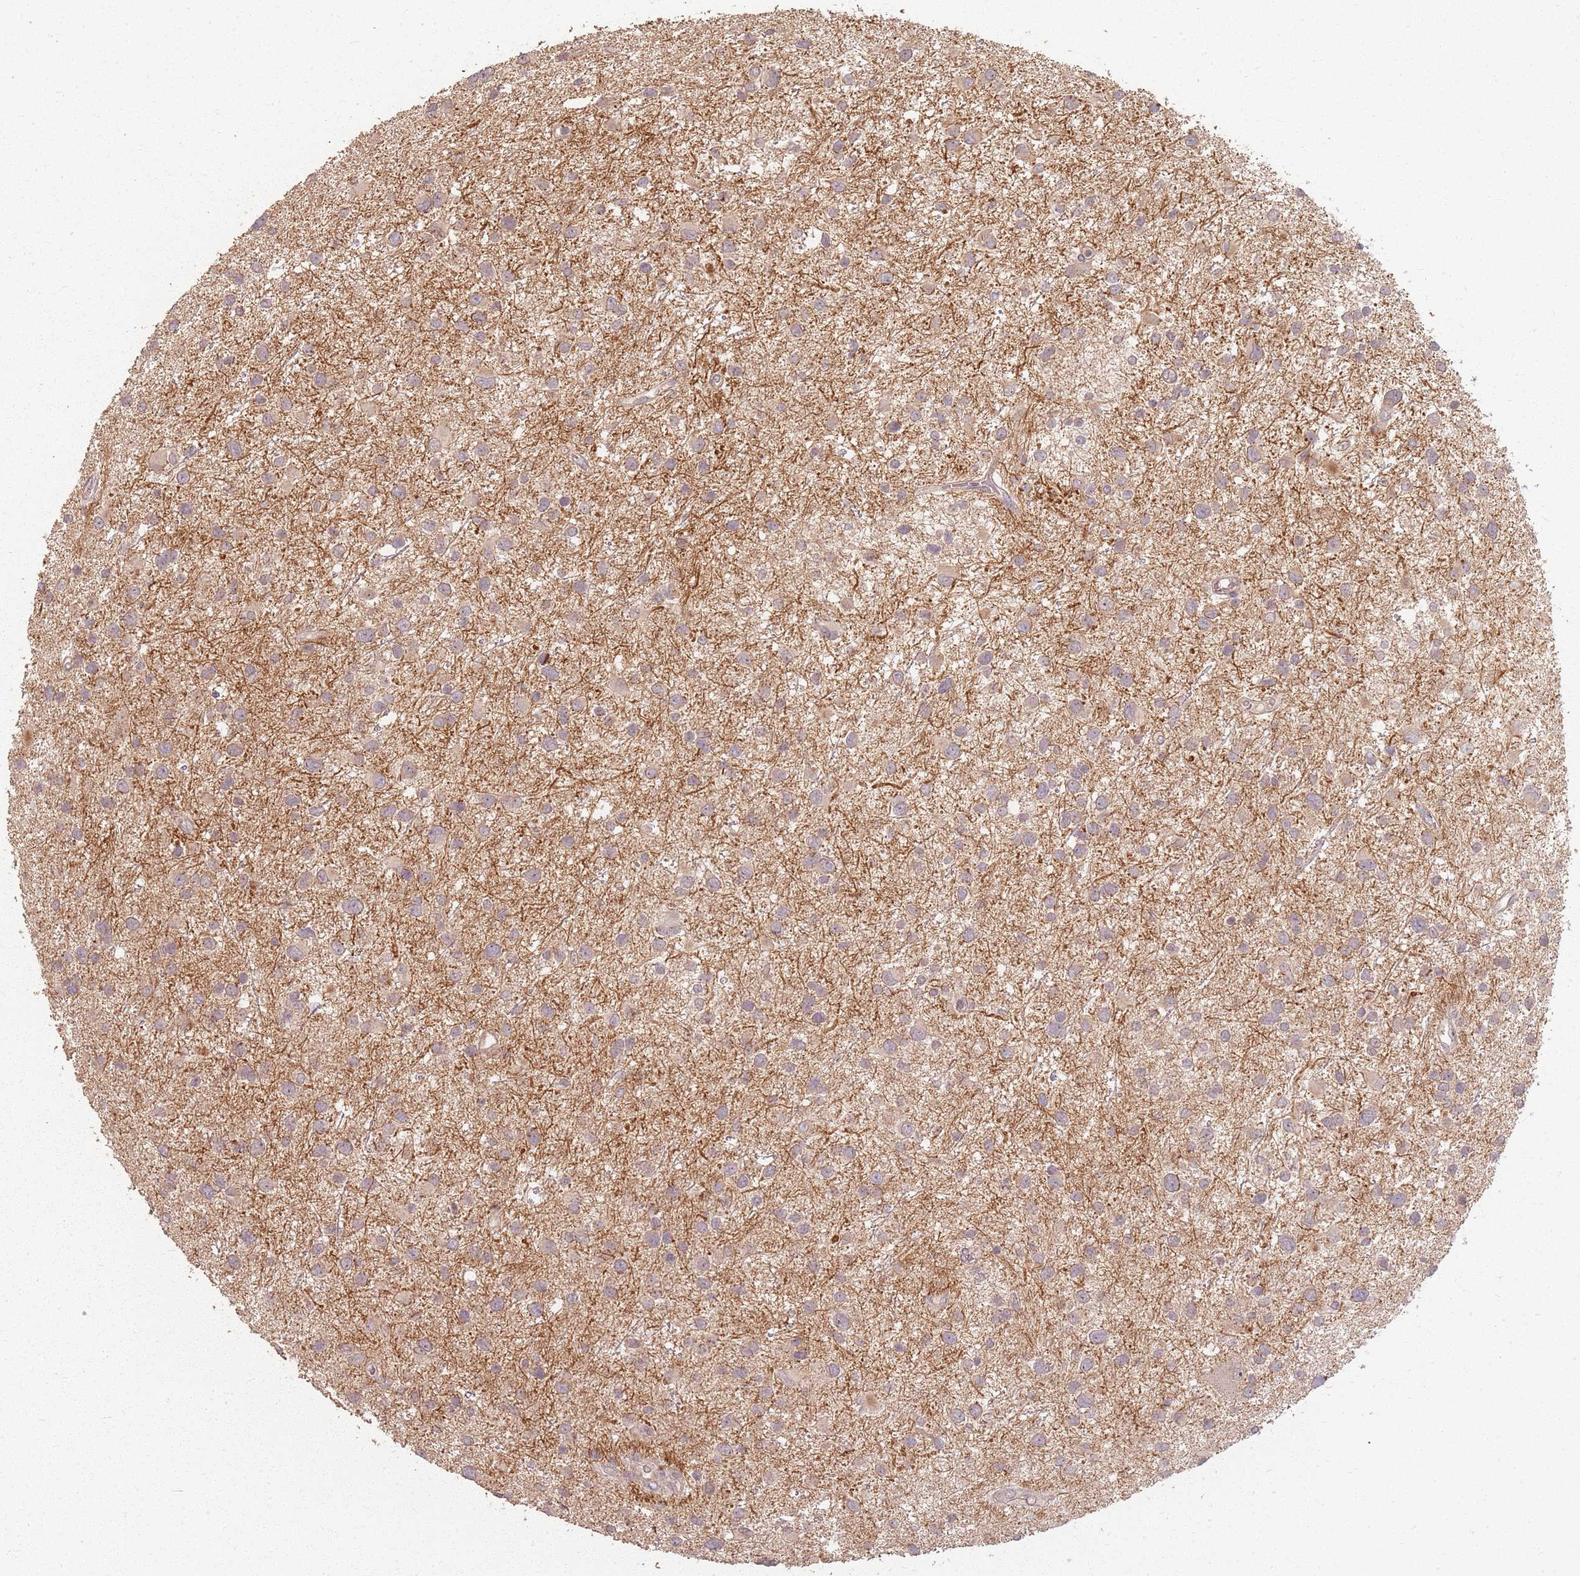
{"staining": {"intensity": "weak", "quantity": "25%-75%", "location": "cytoplasmic/membranous"}, "tissue": "glioma", "cell_type": "Tumor cells", "image_type": "cancer", "snomed": [{"axis": "morphology", "description": "Glioma, malignant, Low grade"}, {"axis": "topography", "description": "Brain"}], "caption": "High-power microscopy captured an immunohistochemistry (IHC) histopathology image of glioma, revealing weak cytoplasmic/membranous staining in about 25%-75% of tumor cells.", "gene": "CCDC168", "patient": {"sex": "female", "age": 32}}